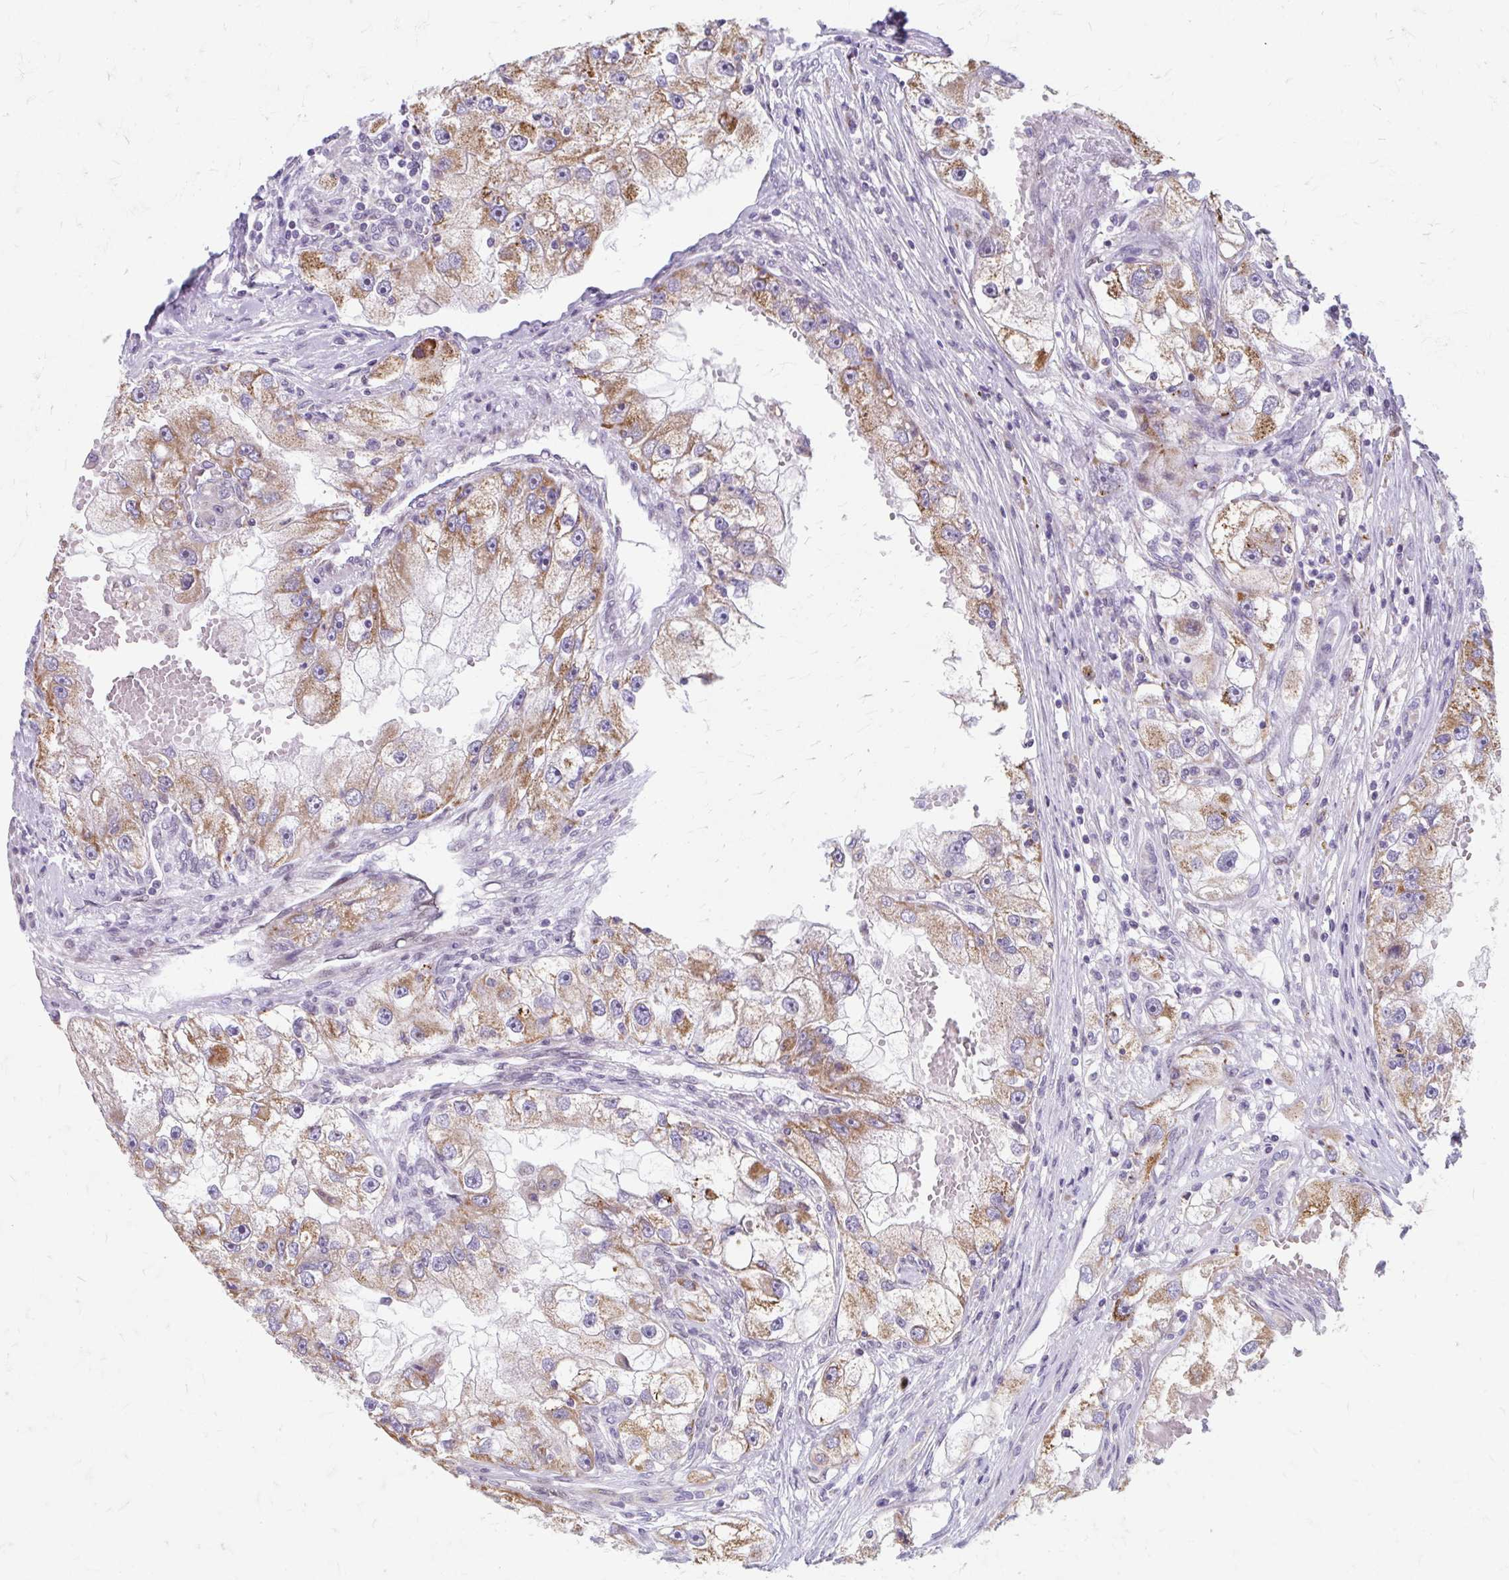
{"staining": {"intensity": "moderate", "quantity": ">75%", "location": "cytoplasmic/membranous"}, "tissue": "renal cancer", "cell_type": "Tumor cells", "image_type": "cancer", "snomed": [{"axis": "morphology", "description": "Adenocarcinoma, NOS"}, {"axis": "topography", "description": "Kidney"}], "caption": "Immunohistochemistry staining of adenocarcinoma (renal), which exhibits medium levels of moderate cytoplasmic/membranous expression in about >75% of tumor cells indicating moderate cytoplasmic/membranous protein positivity. The staining was performed using DAB (brown) for protein detection and nuclei were counterstained in hematoxylin (blue).", "gene": "BEAN1", "patient": {"sex": "male", "age": 63}}